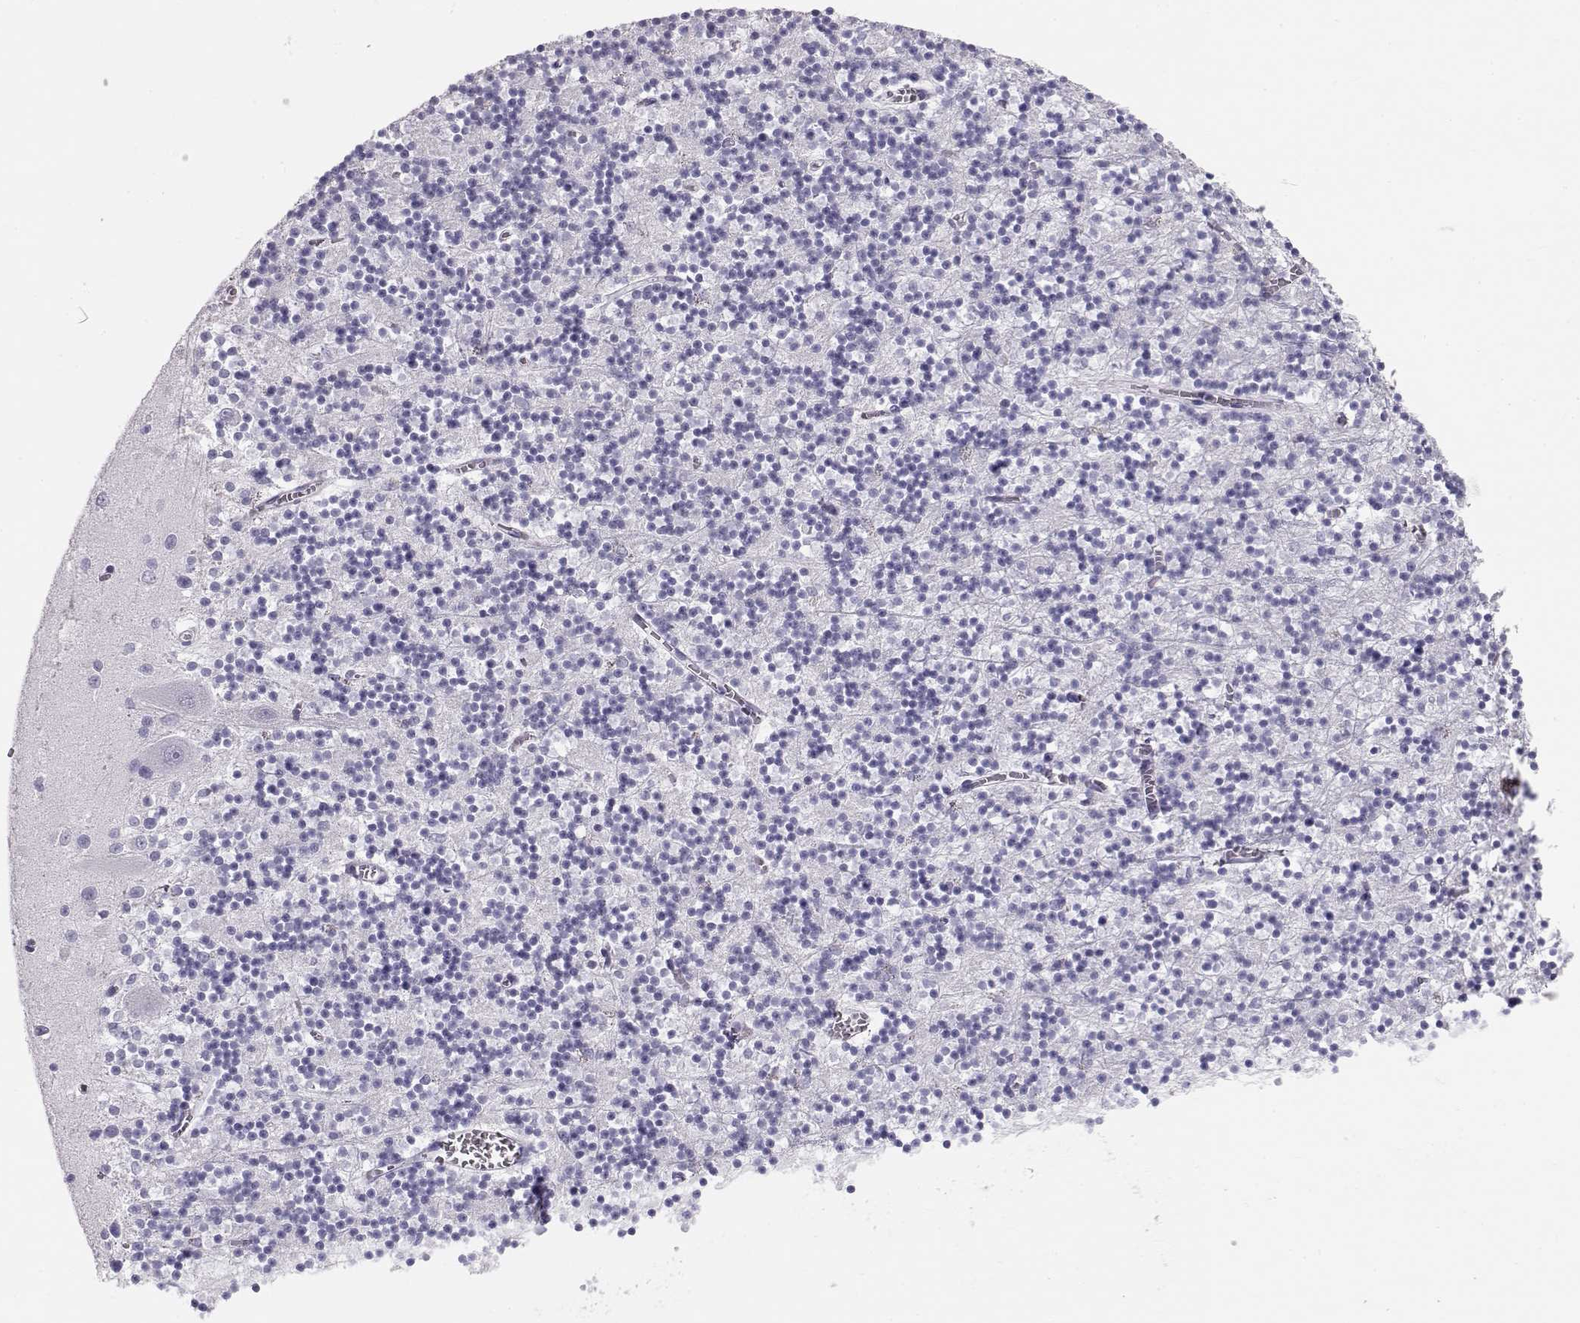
{"staining": {"intensity": "negative", "quantity": "none", "location": "none"}, "tissue": "cerebellum", "cell_type": "Cells in granular layer", "image_type": "normal", "snomed": [{"axis": "morphology", "description": "Normal tissue, NOS"}, {"axis": "topography", "description": "Cerebellum"}], "caption": "Micrograph shows no protein staining in cells in granular layer of unremarkable cerebellum.", "gene": "RD3", "patient": {"sex": "female", "age": 64}}